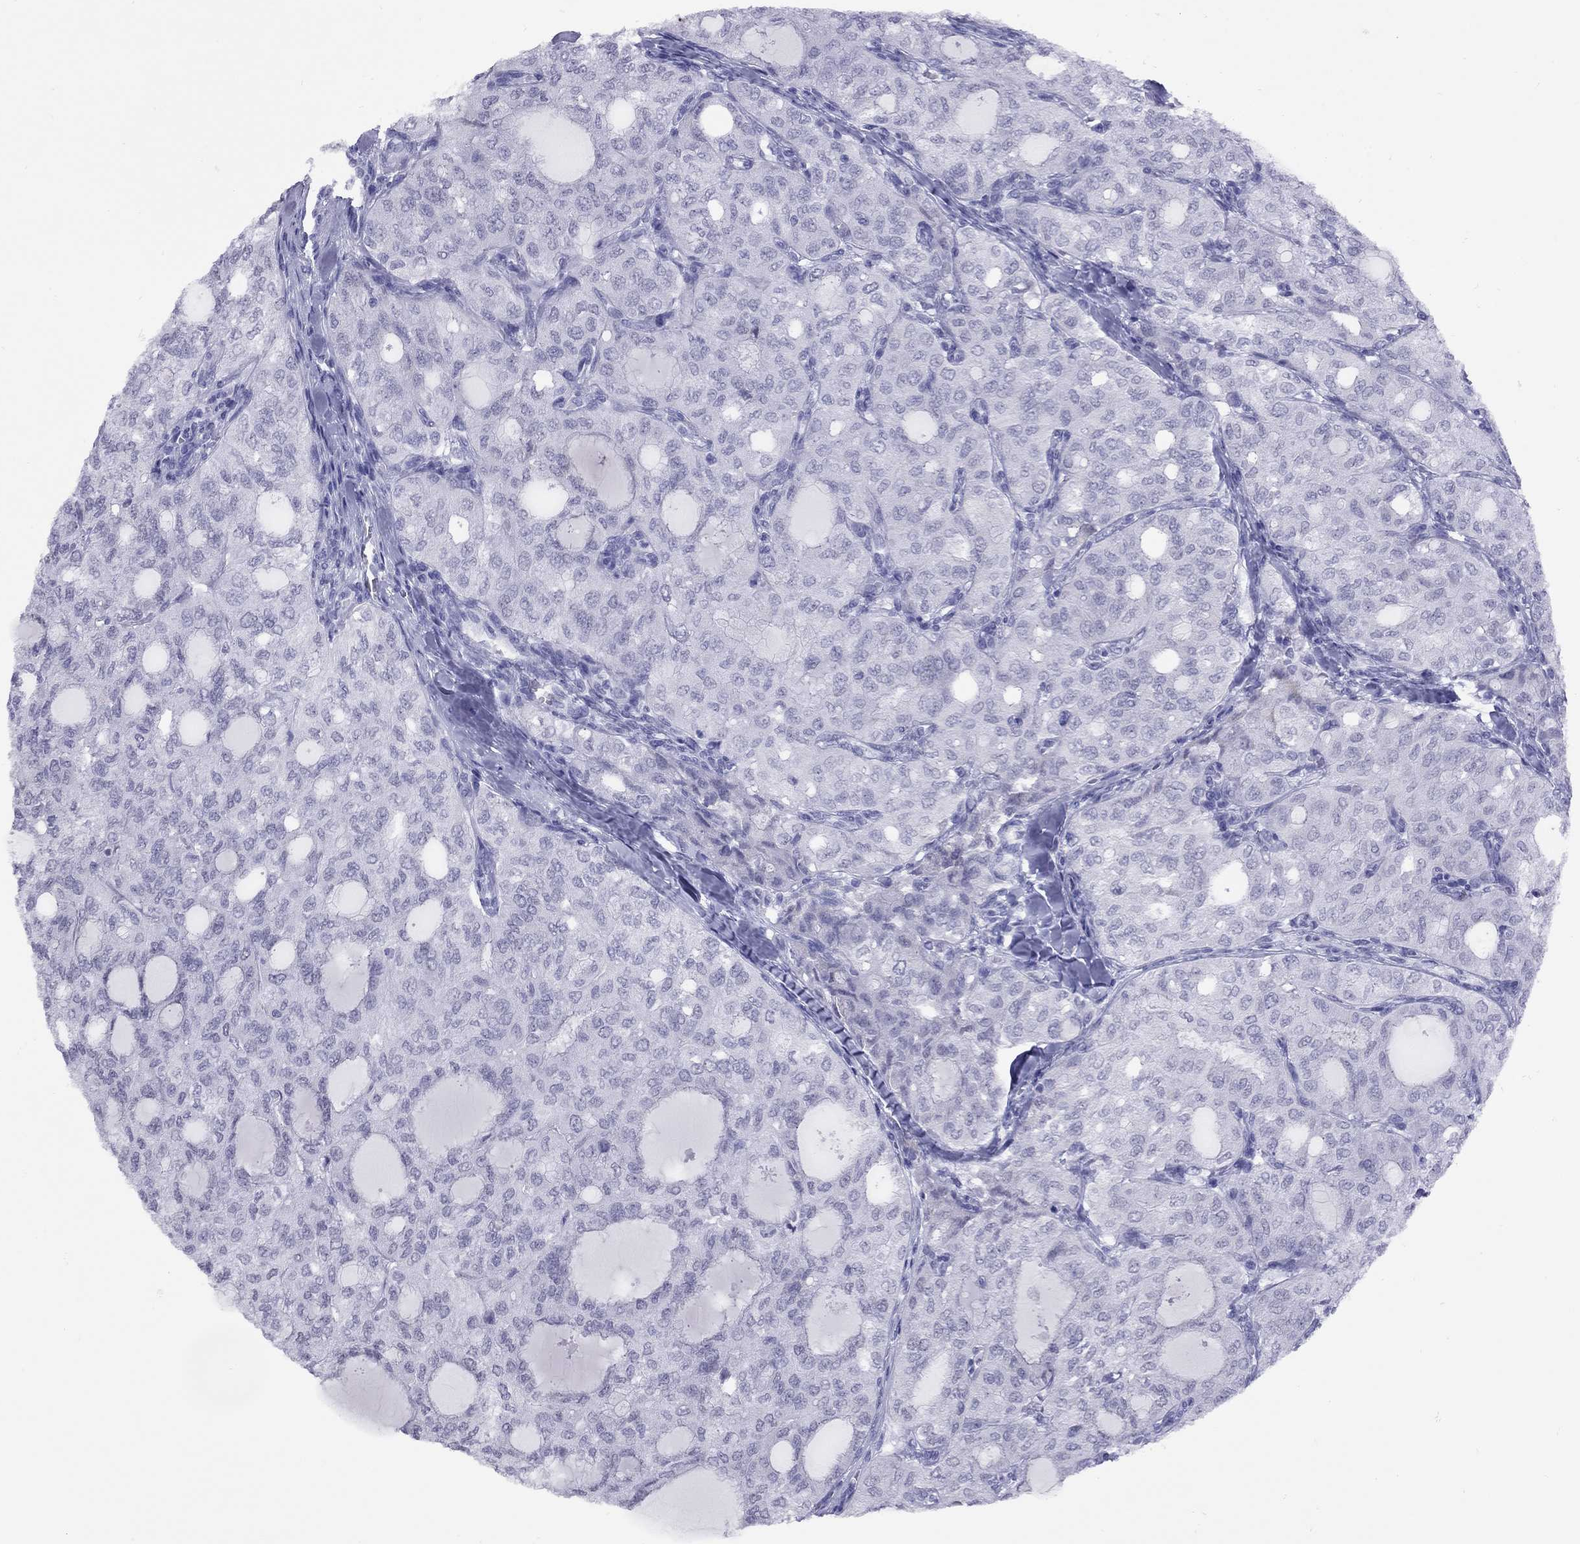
{"staining": {"intensity": "negative", "quantity": "none", "location": "none"}, "tissue": "thyroid cancer", "cell_type": "Tumor cells", "image_type": "cancer", "snomed": [{"axis": "morphology", "description": "Follicular adenoma carcinoma, NOS"}, {"axis": "topography", "description": "Thyroid gland"}], "caption": "This micrograph is of thyroid cancer stained with IHC to label a protein in brown with the nuclei are counter-stained blue. There is no staining in tumor cells.", "gene": "LYAR", "patient": {"sex": "male", "age": 75}}